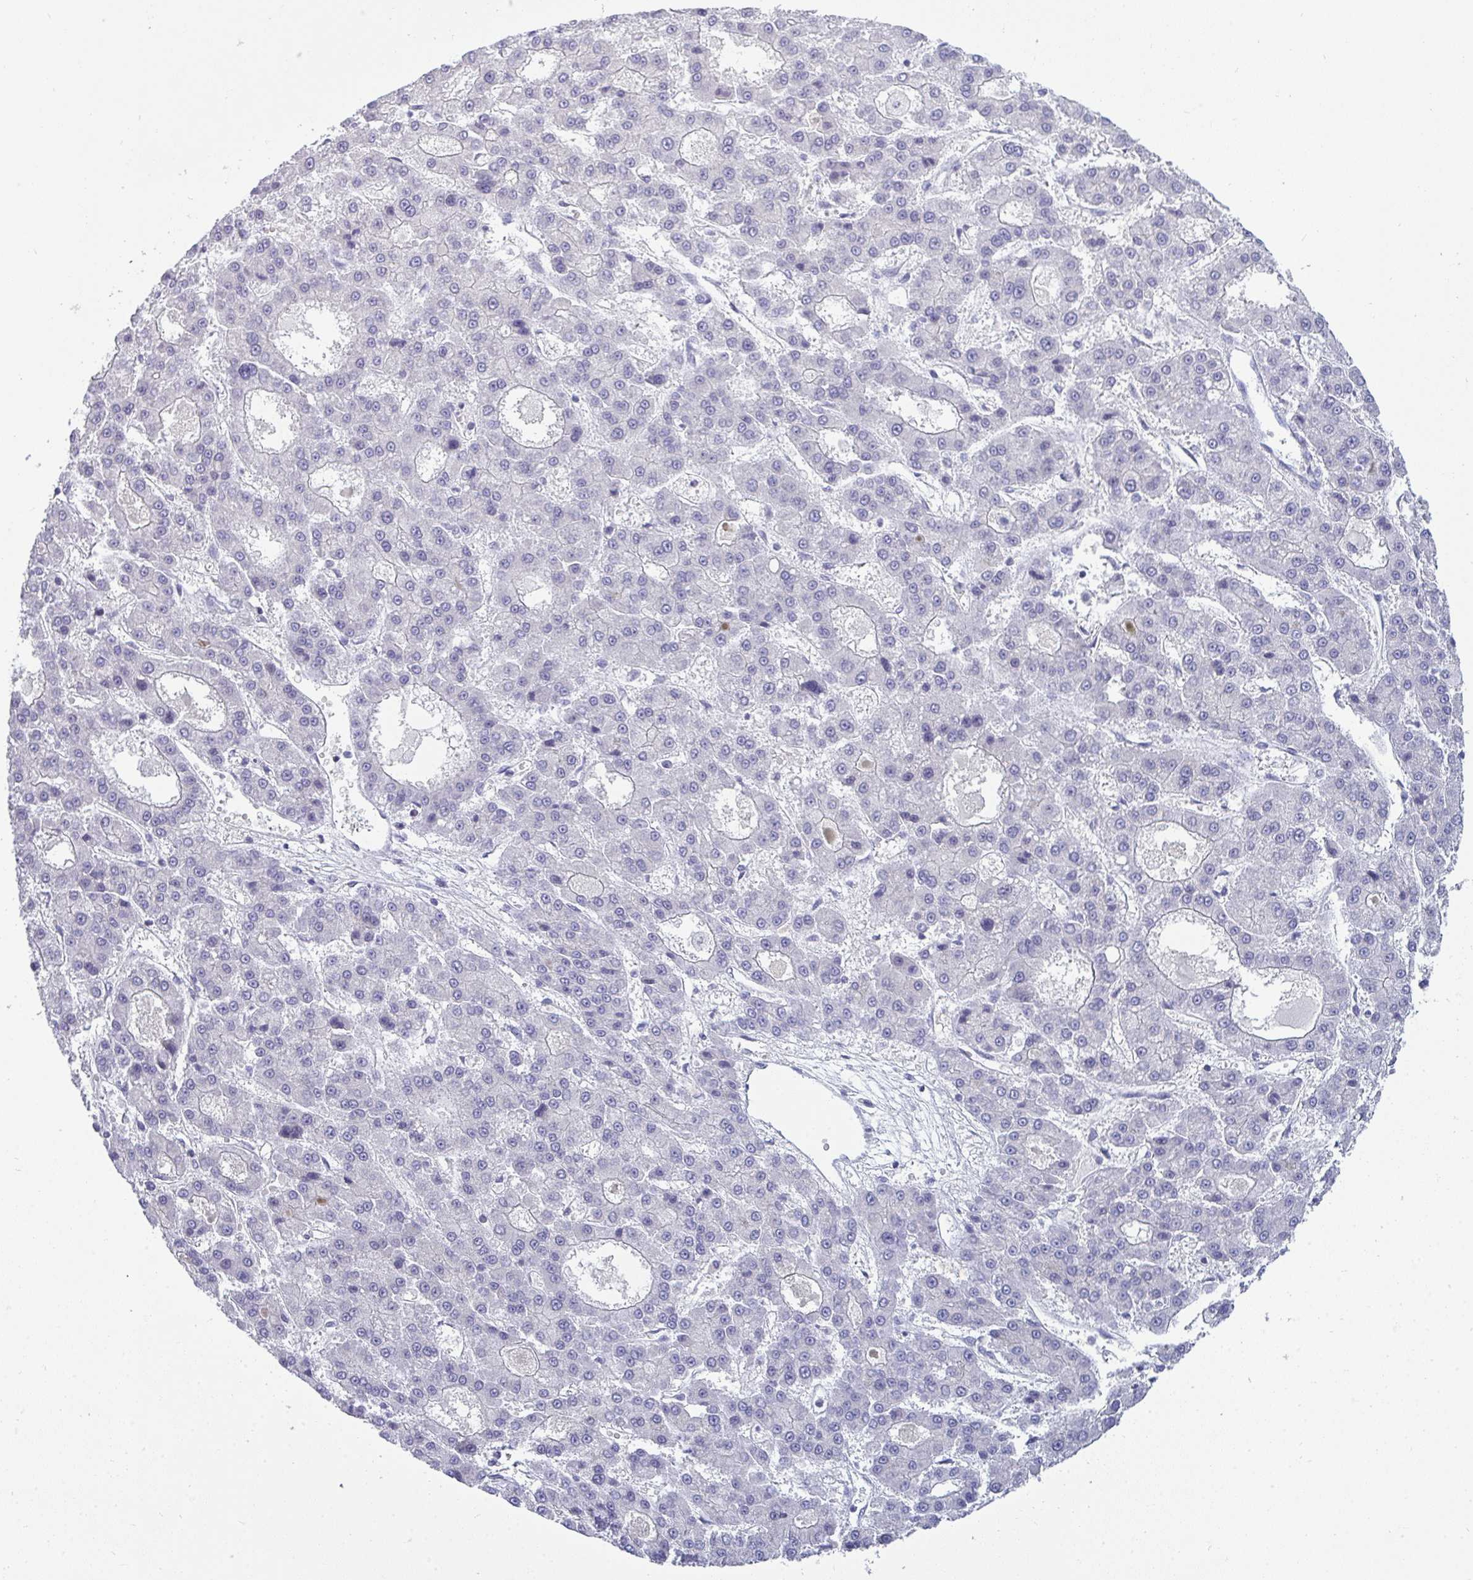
{"staining": {"intensity": "negative", "quantity": "none", "location": "none"}, "tissue": "liver cancer", "cell_type": "Tumor cells", "image_type": "cancer", "snomed": [{"axis": "morphology", "description": "Carcinoma, Hepatocellular, NOS"}, {"axis": "topography", "description": "Liver"}], "caption": "A high-resolution histopathology image shows IHC staining of hepatocellular carcinoma (liver), which shows no significant positivity in tumor cells.", "gene": "TMEM82", "patient": {"sex": "male", "age": 70}}